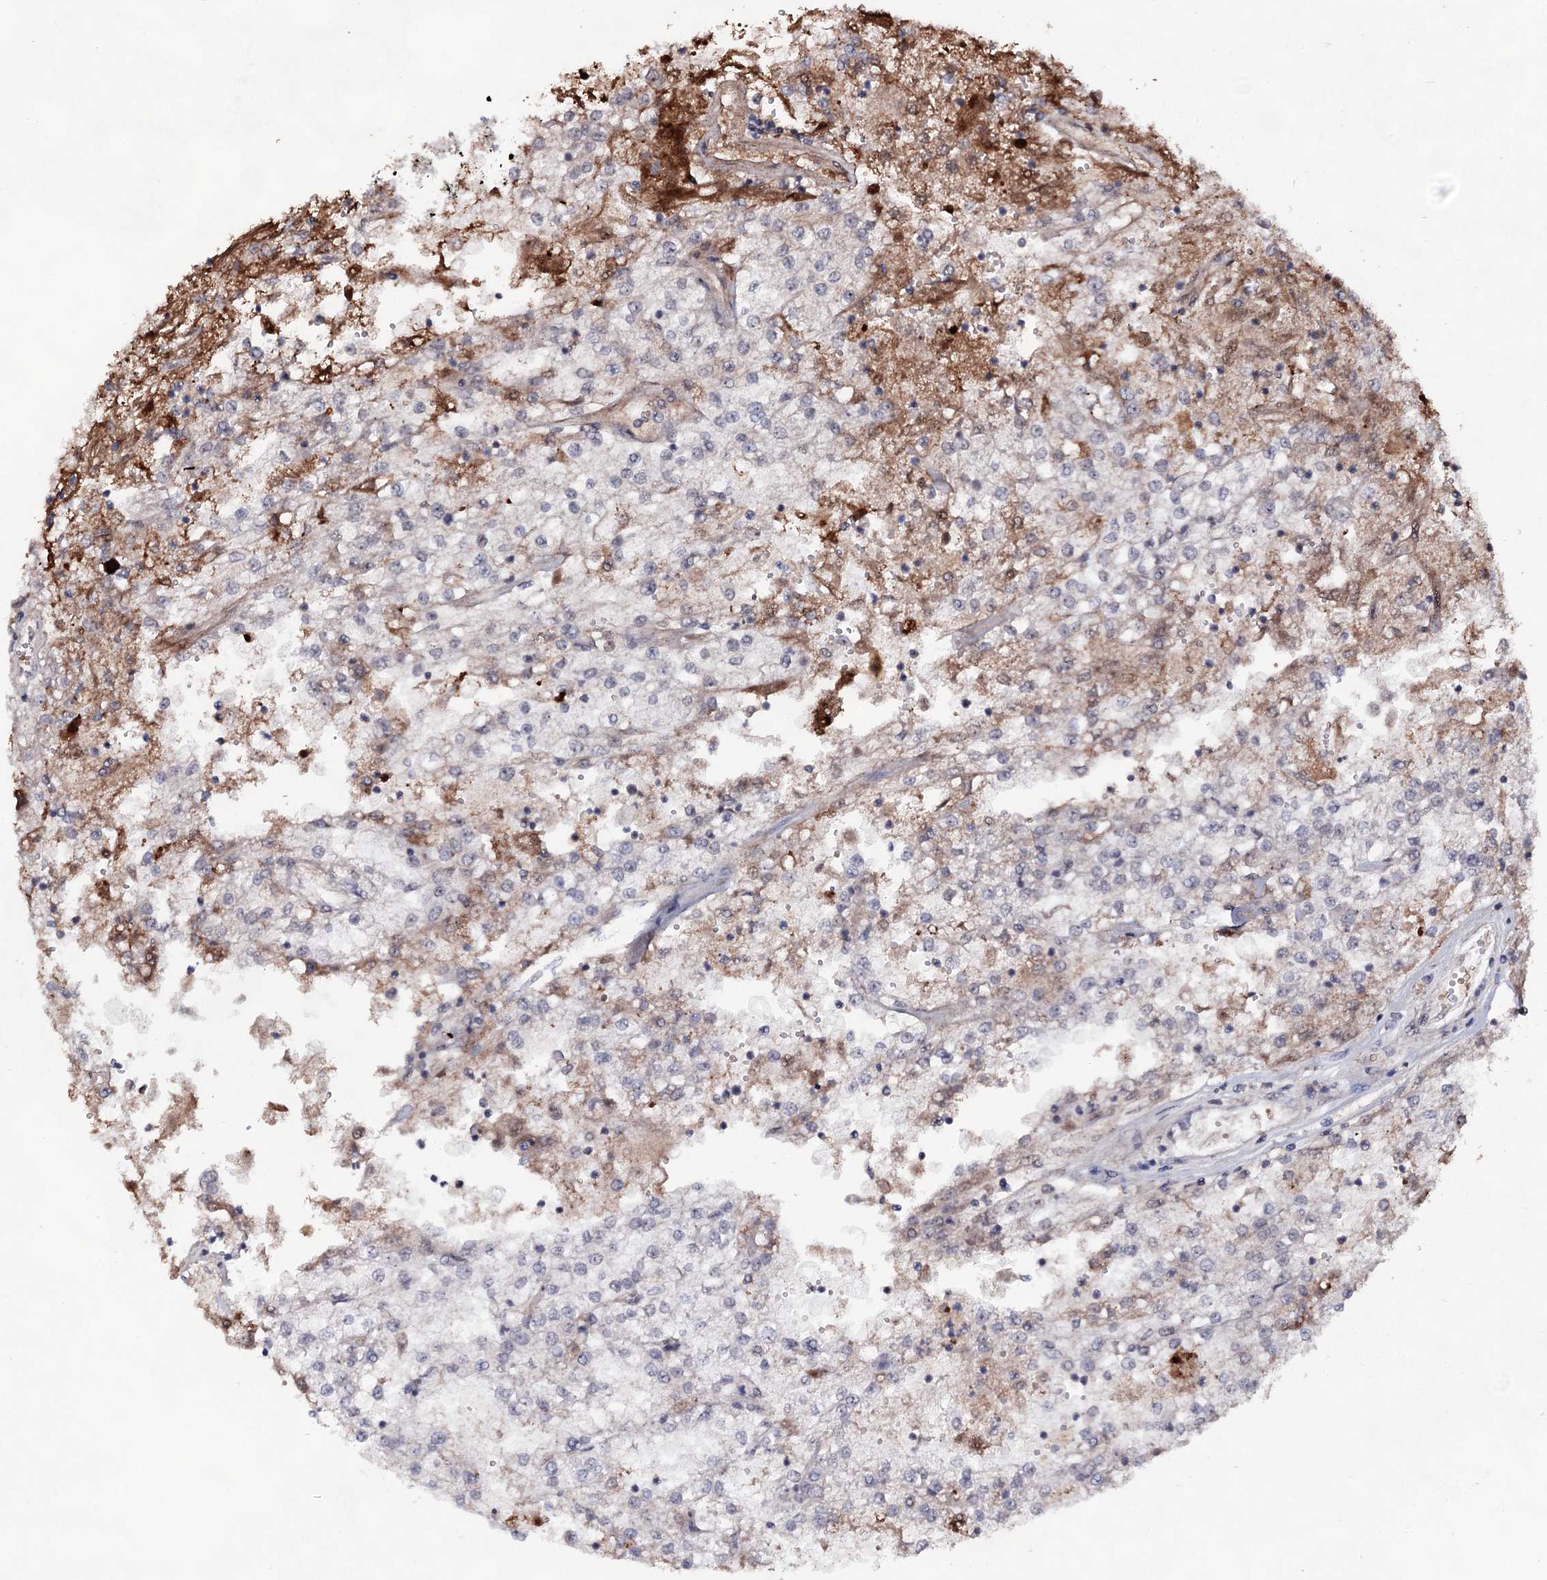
{"staining": {"intensity": "negative", "quantity": "none", "location": "none"}, "tissue": "renal cancer", "cell_type": "Tumor cells", "image_type": "cancer", "snomed": [{"axis": "morphology", "description": "Adenocarcinoma, NOS"}, {"axis": "topography", "description": "Kidney"}], "caption": "Protein analysis of renal cancer (adenocarcinoma) displays no significant staining in tumor cells.", "gene": "EXOSC10", "patient": {"sex": "female", "age": 52}}